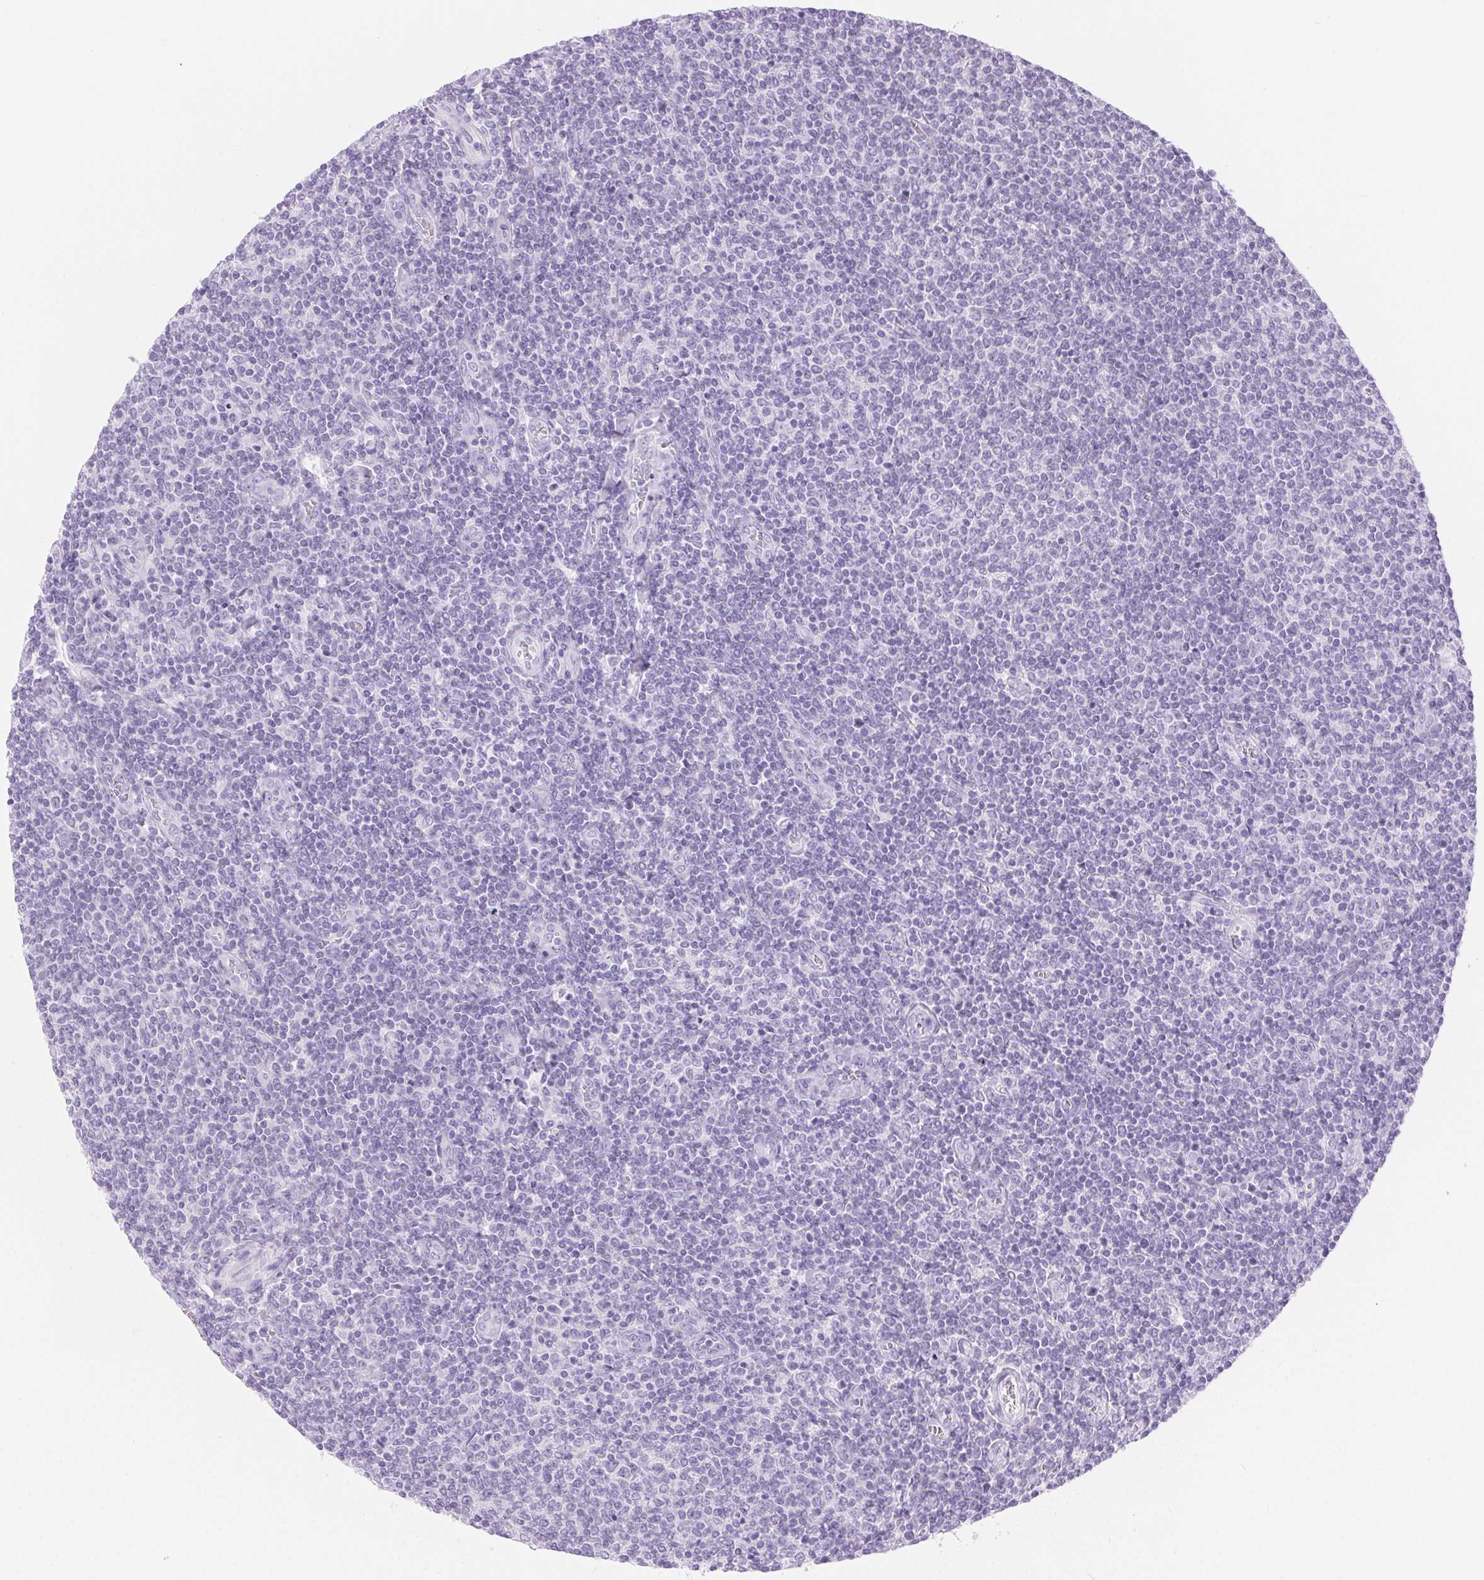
{"staining": {"intensity": "negative", "quantity": "none", "location": "none"}, "tissue": "lymphoma", "cell_type": "Tumor cells", "image_type": "cancer", "snomed": [{"axis": "morphology", "description": "Malignant lymphoma, non-Hodgkin's type, Low grade"}, {"axis": "topography", "description": "Lymph node"}], "caption": "There is no significant expression in tumor cells of malignant lymphoma, non-Hodgkin's type (low-grade). The staining was performed using DAB (3,3'-diaminobenzidine) to visualize the protein expression in brown, while the nuclei were stained in blue with hematoxylin (Magnification: 20x).", "gene": "CLDN16", "patient": {"sex": "male", "age": 52}}